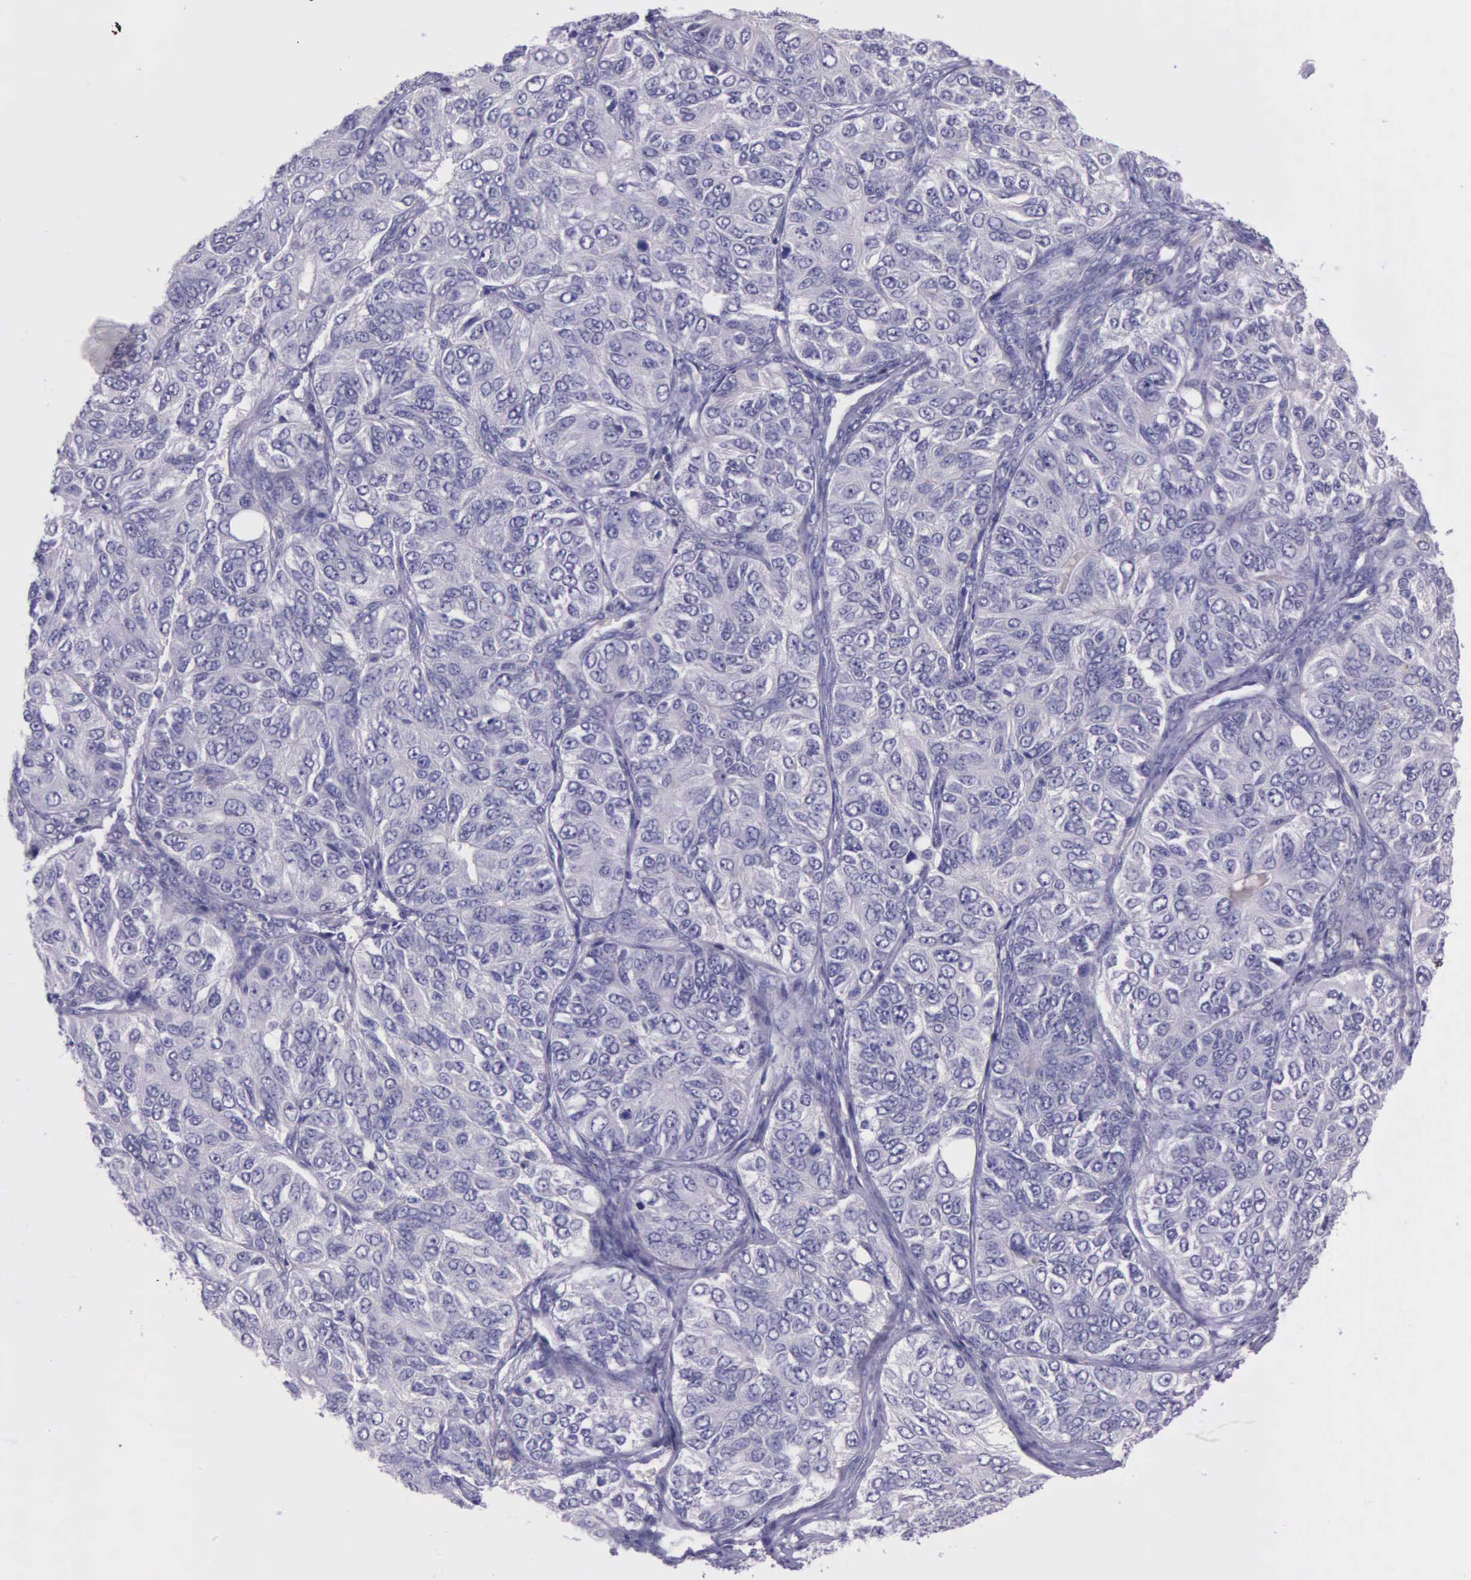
{"staining": {"intensity": "negative", "quantity": "none", "location": "none"}, "tissue": "ovarian cancer", "cell_type": "Tumor cells", "image_type": "cancer", "snomed": [{"axis": "morphology", "description": "Carcinoma, endometroid"}, {"axis": "topography", "description": "Ovary"}], "caption": "The image shows no staining of tumor cells in endometroid carcinoma (ovarian).", "gene": "THSD7A", "patient": {"sex": "female", "age": 51}}